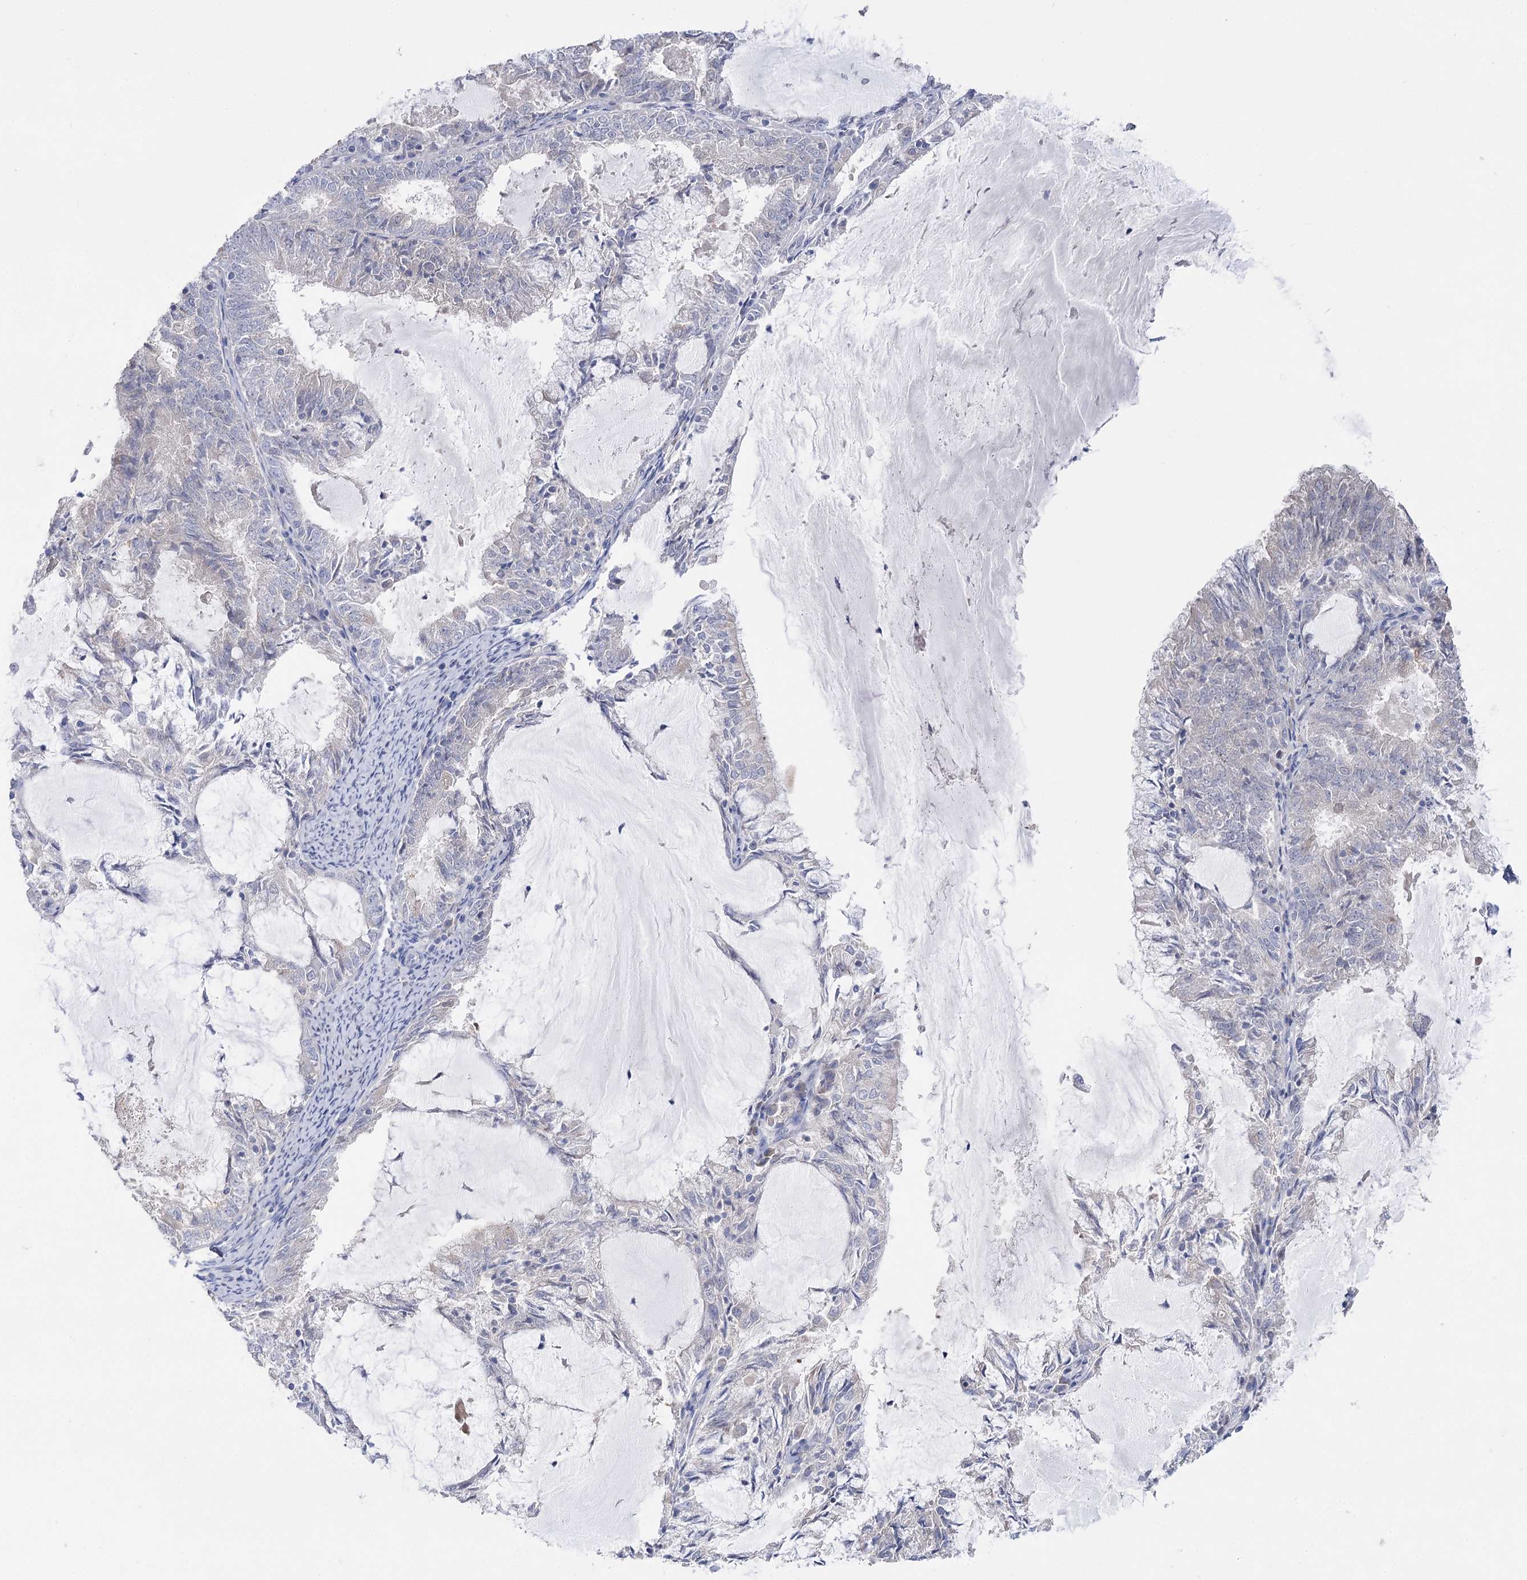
{"staining": {"intensity": "negative", "quantity": "none", "location": "none"}, "tissue": "endometrial cancer", "cell_type": "Tumor cells", "image_type": "cancer", "snomed": [{"axis": "morphology", "description": "Adenocarcinoma, NOS"}, {"axis": "topography", "description": "Endometrium"}], "caption": "High magnification brightfield microscopy of endometrial cancer (adenocarcinoma) stained with DAB (3,3'-diaminobenzidine) (brown) and counterstained with hematoxylin (blue): tumor cells show no significant staining.", "gene": "NRAP", "patient": {"sex": "female", "age": 57}}